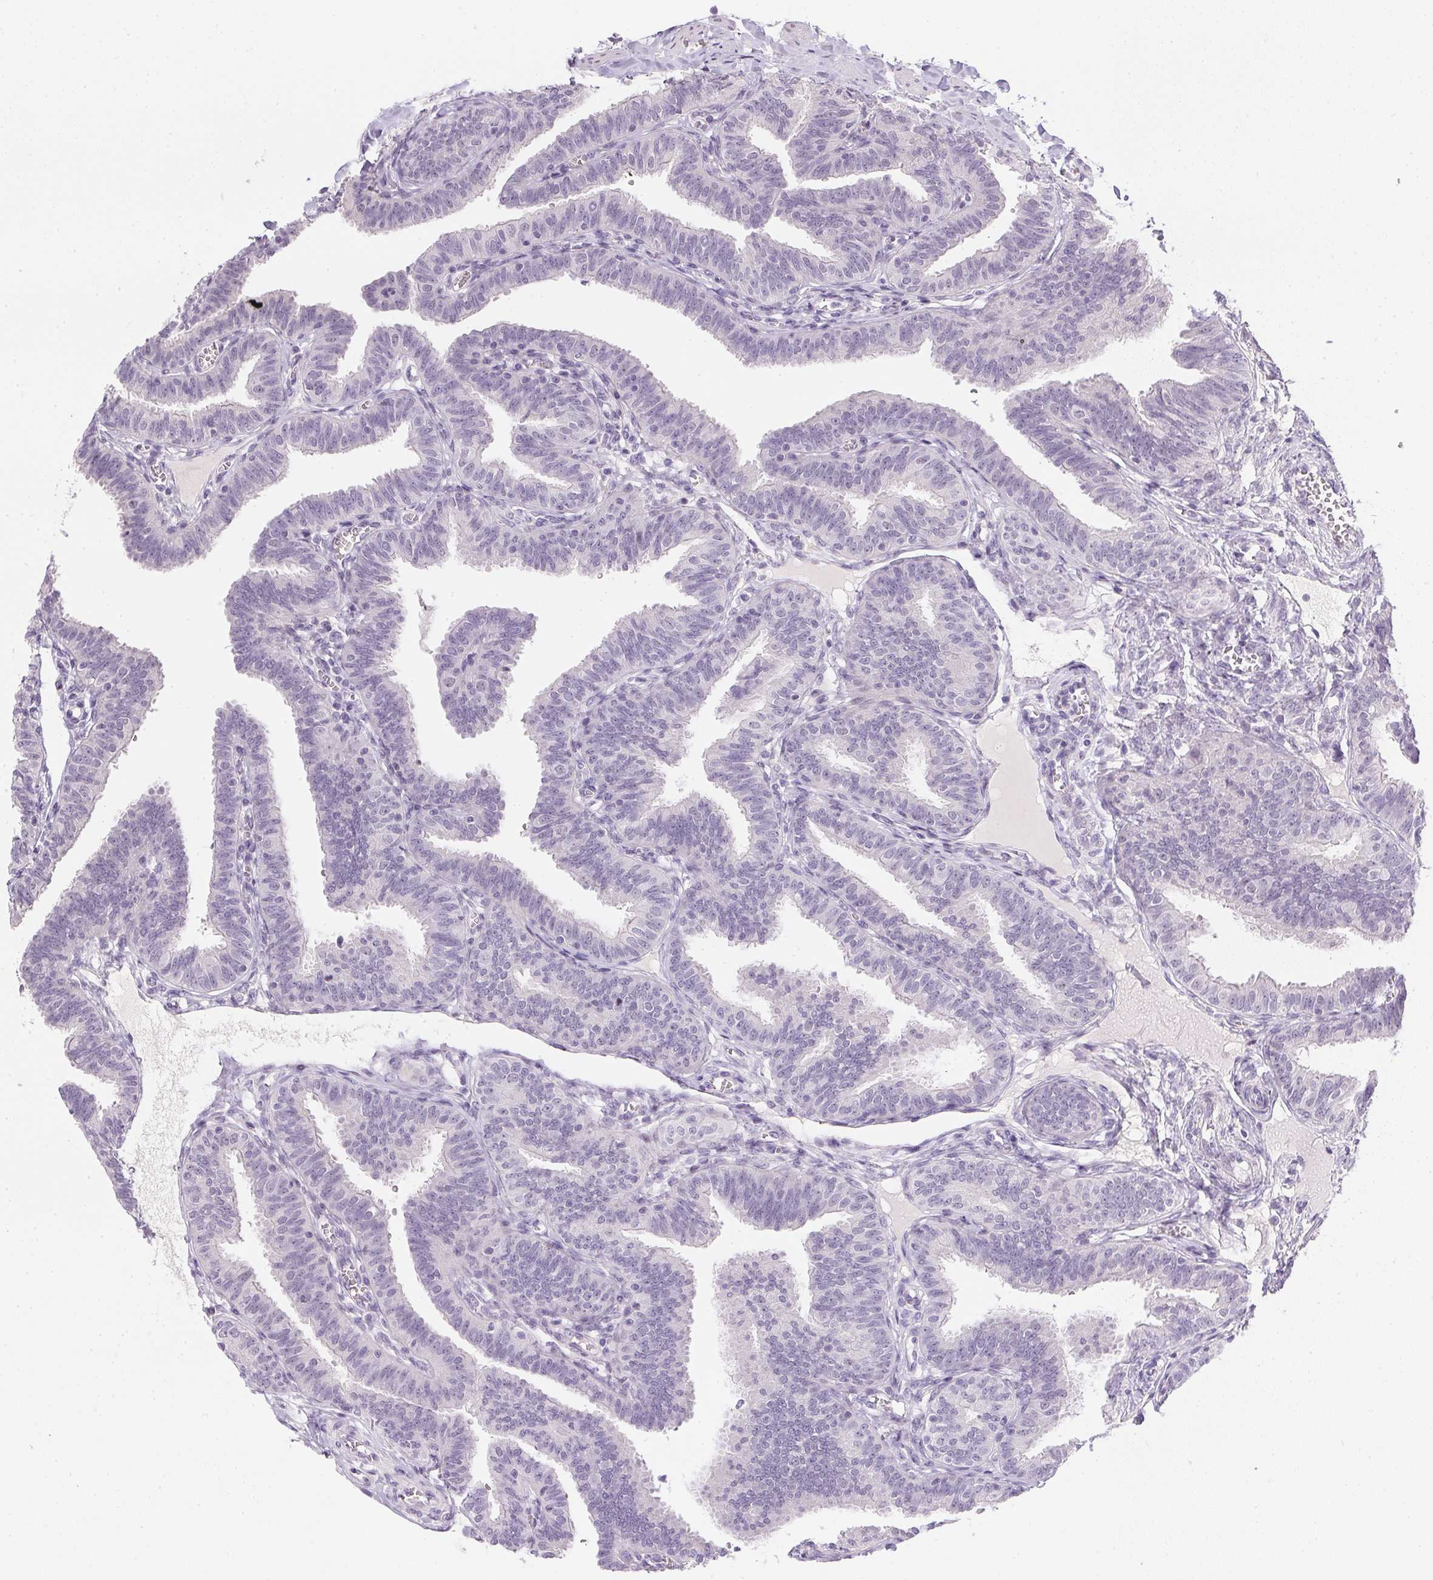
{"staining": {"intensity": "negative", "quantity": "none", "location": "none"}, "tissue": "fallopian tube", "cell_type": "Glandular cells", "image_type": "normal", "snomed": [{"axis": "morphology", "description": "Normal tissue, NOS"}, {"axis": "topography", "description": "Fallopian tube"}], "caption": "Fallopian tube stained for a protein using immunohistochemistry shows no staining glandular cells.", "gene": "GSDMC", "patient": {"sex": "female", "age": 25}}